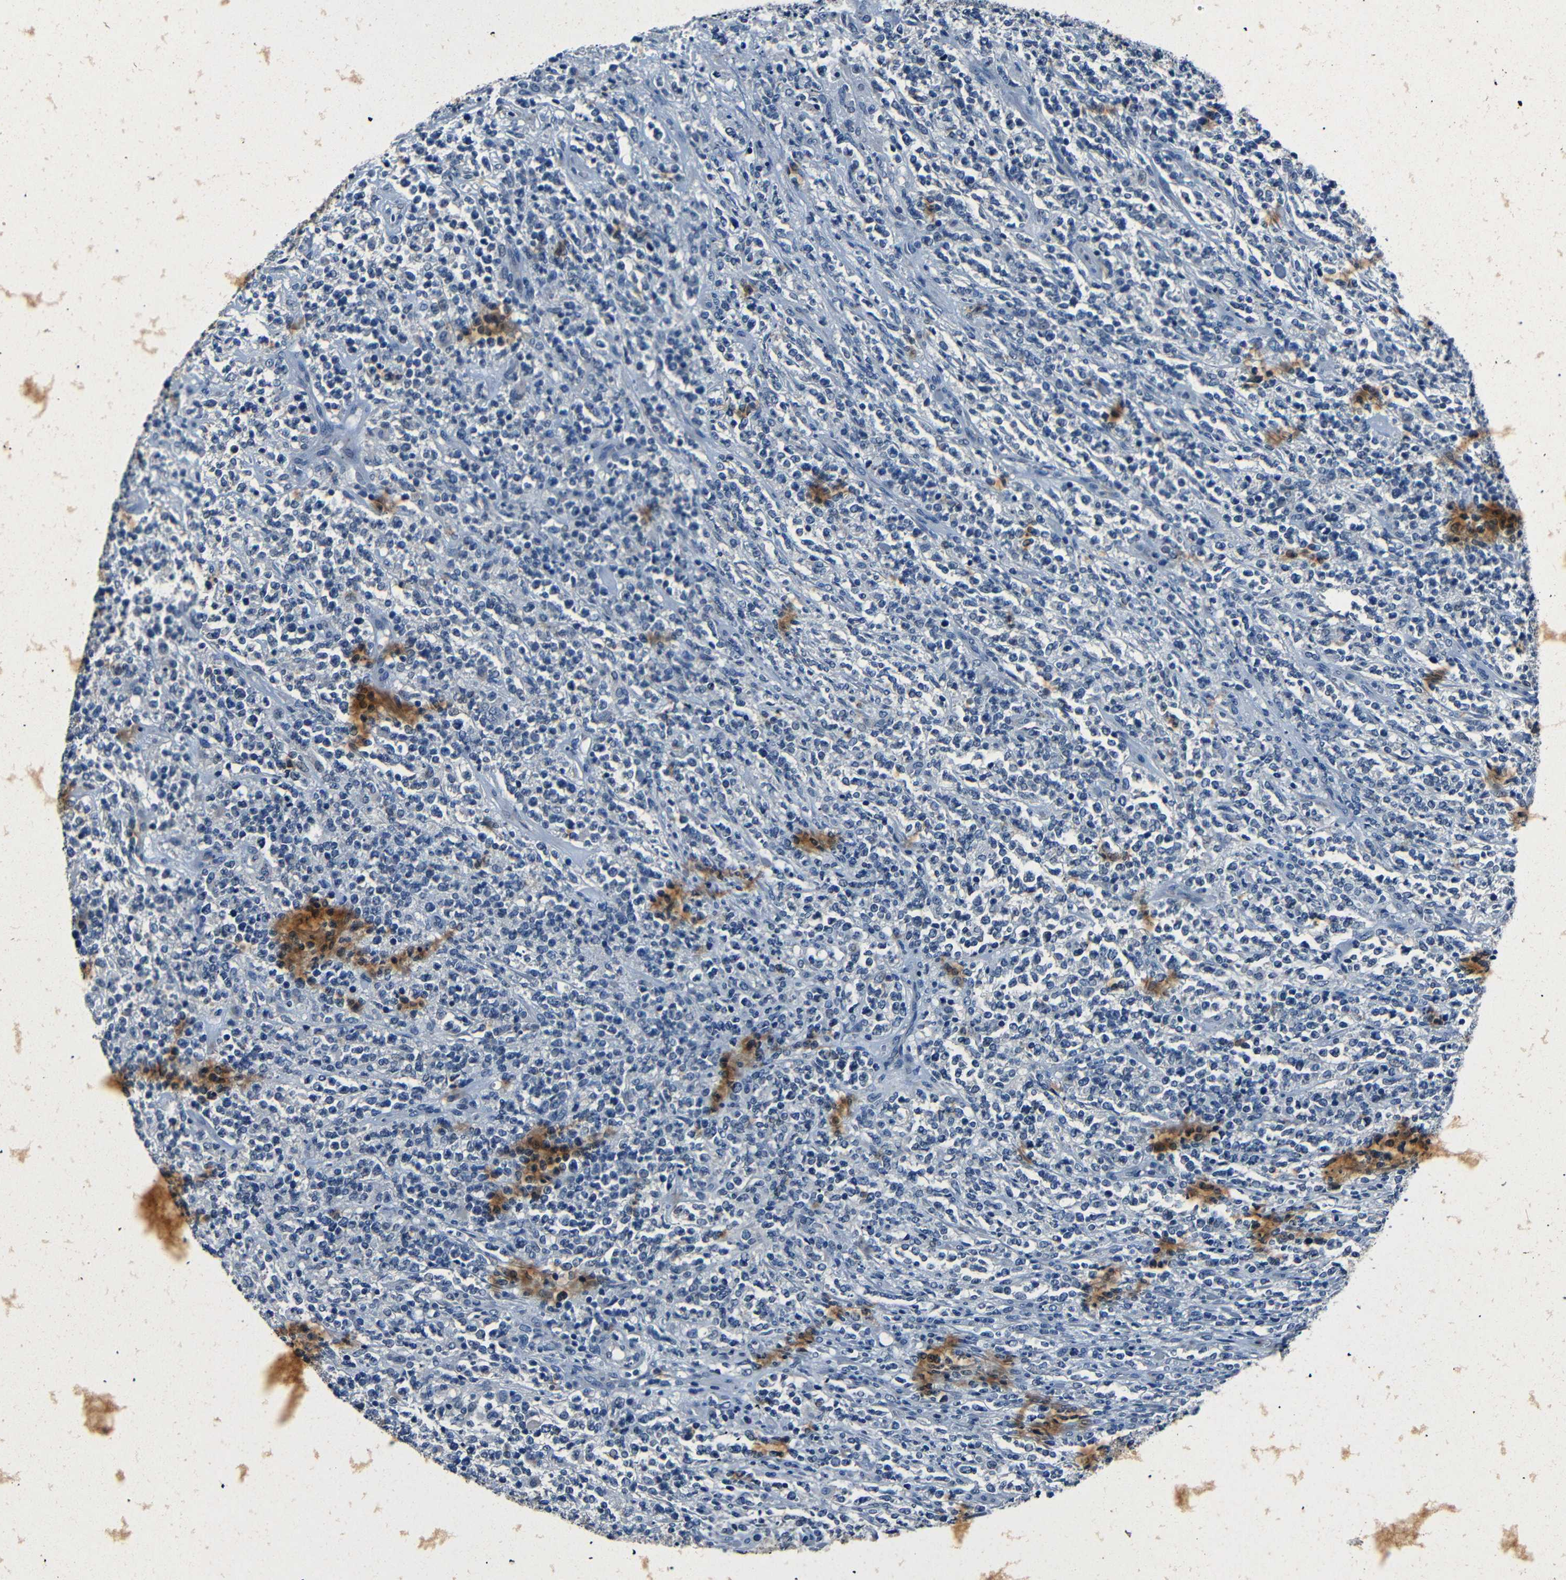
{"staining": {"intensity": "negative", "quantity": "none", "location": "none"}, "tissue": "lymphoma", "cell_type": "Tumor cells", "image_type": "cancer", "snomed": [{"axis": "morphology", "description": "Malignant lymphoma, non-Hodgkin's type, High grade"}, {"axis": "topography", "description": "Soft tissue"}], "caption": "Immunohistochemistry (IHC) of high-grade malignant lymphoma, non-Hodgkin's type reveals no expression in tumor cells. (DAB (3,3'-diaminobenzidine) IHC with hematoxylin counter stain).", "gene": "NCMAP", "patient": {"sex": "male", "age": 18}}